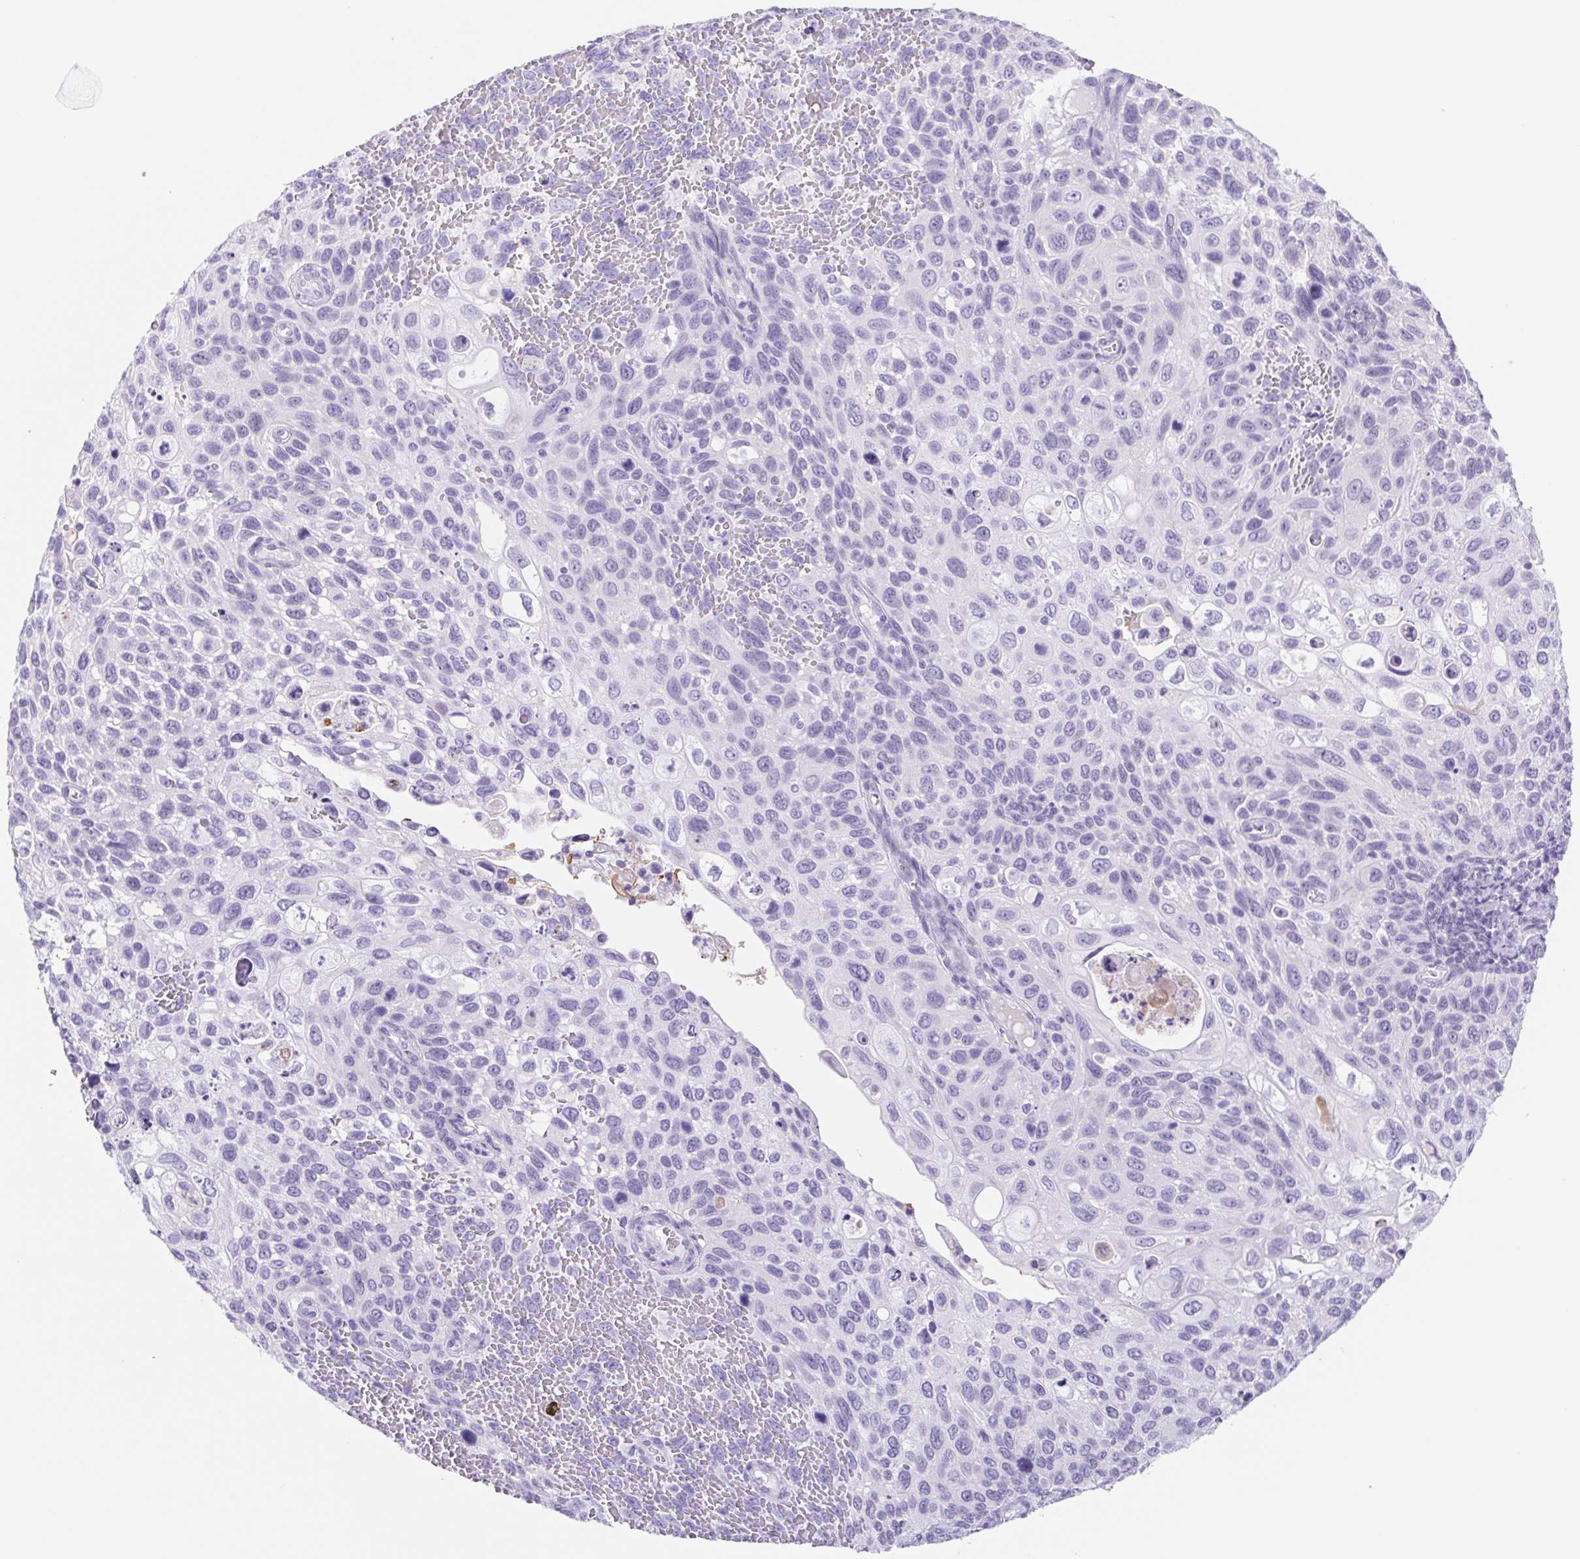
{"staining": {"intensity": "negative", "quantity": "none", "location": "none"}, "tissue": "cervical cancer", "cell_type": "Tumor cells", "image_type": "cancer", "snomed": [{"axis": "morphology", "description": "Squamous cell carcinoma, NOS"}, {"axis": "topography", "description": "Cervix"}], "caption": "DAB (3,3'-diaminobenzidine) immunohistochemical staining of cervical cancer (squamous cell carcinoma) displays no significant staining in tumor cells.", "gene": "CYP21A2", "patient": {"sex": "female", "age": 70}}